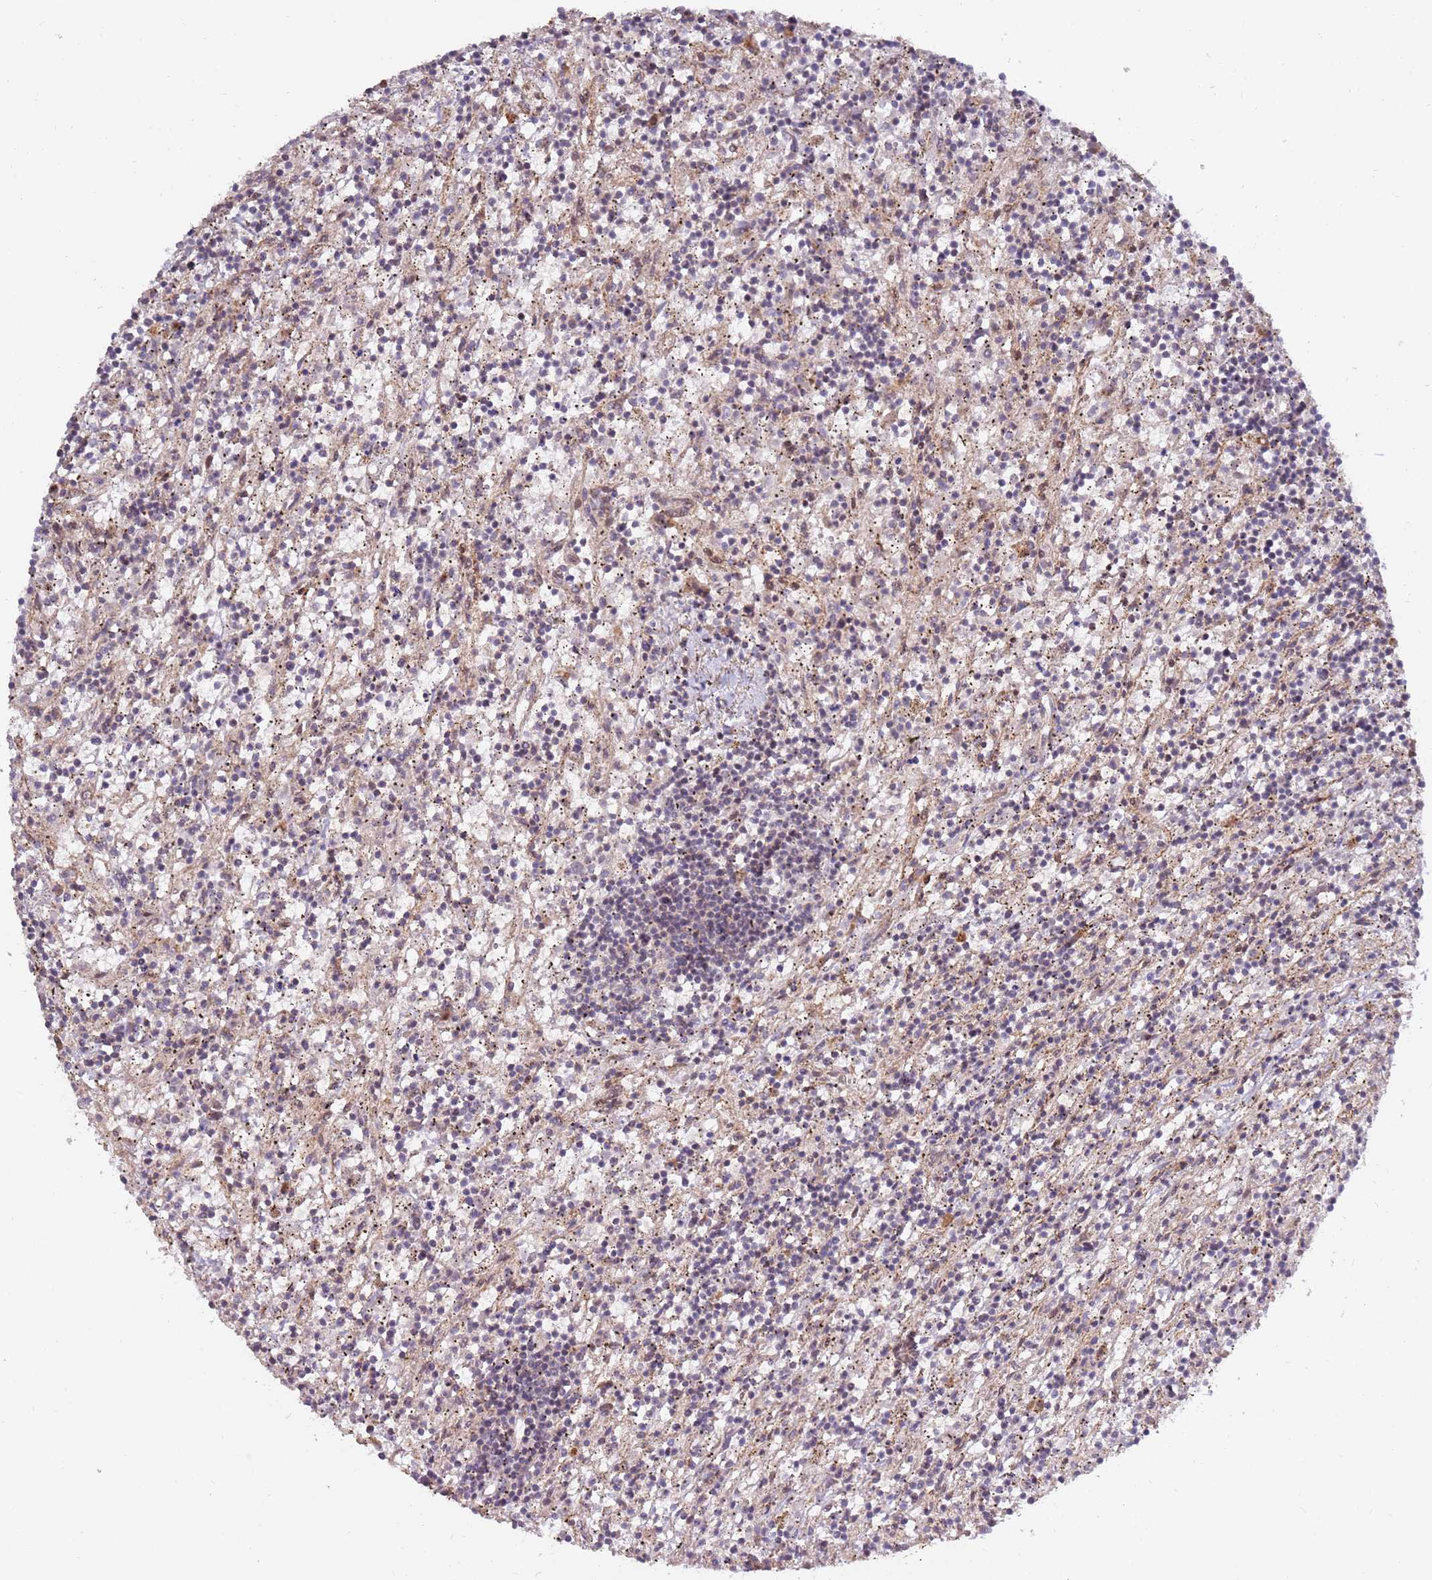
{"staining": {"intensity": "negative", "quantity": "none", "location": "none"}, "tissue": "lymphoma", "cell_type": "Tumor cells", "image_type": "cancer", "snomed": [{"axis": "morphology", "description": "Malignant lymphoma, non-Hodgkin's type, Low grade"}, {"axis": "topography", "description": "Spleen"}], "caption": "A photomicrograph of human malignant lymphoma, non-Hodgkin's type (low-grade) is negative for staining in tumor cells.", "gene": "KIF25", "patient": {"sex": "male", "age": 76}}